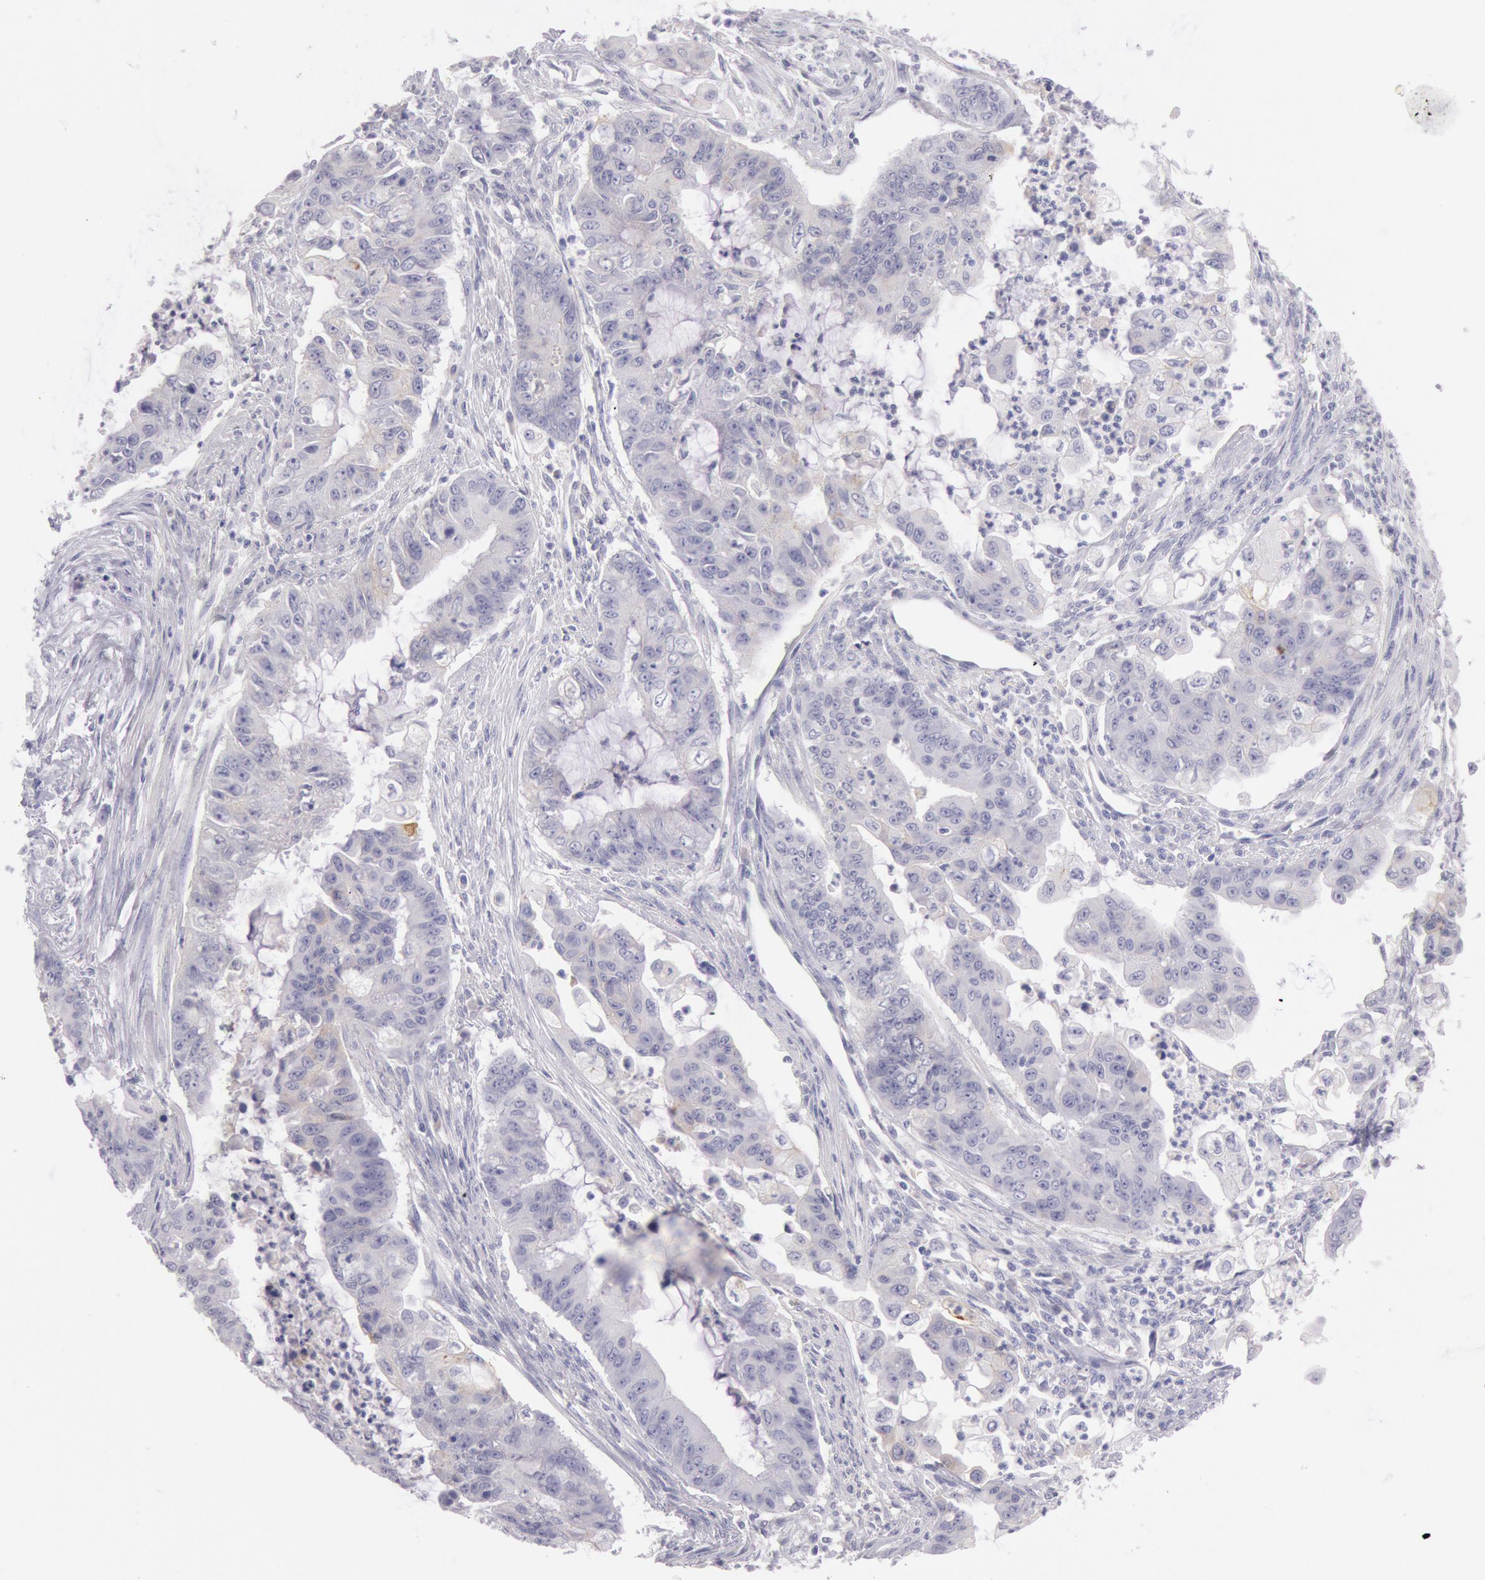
{"staining": {"intensity": "negative", "quantity": "none", "location": "none"}, "tissue": "endometrial cancer", "cell_type": "Tumor cells", "image_type": "cancer", "snomed": [{"axis": "morphology", "description": "Adenocarcinoma, NOS"}, {"axis": "topography", "description": "Endometrium"}], "caption": "This photomicrograph is of adenocarcinoma (endometrial) stained with IHC to label a protein in brown with the nuclei are counter-stained blue. There is no staining in tumor cells.", "gene": "EGFR", "patient": {"sex": "female", "age": 75}}